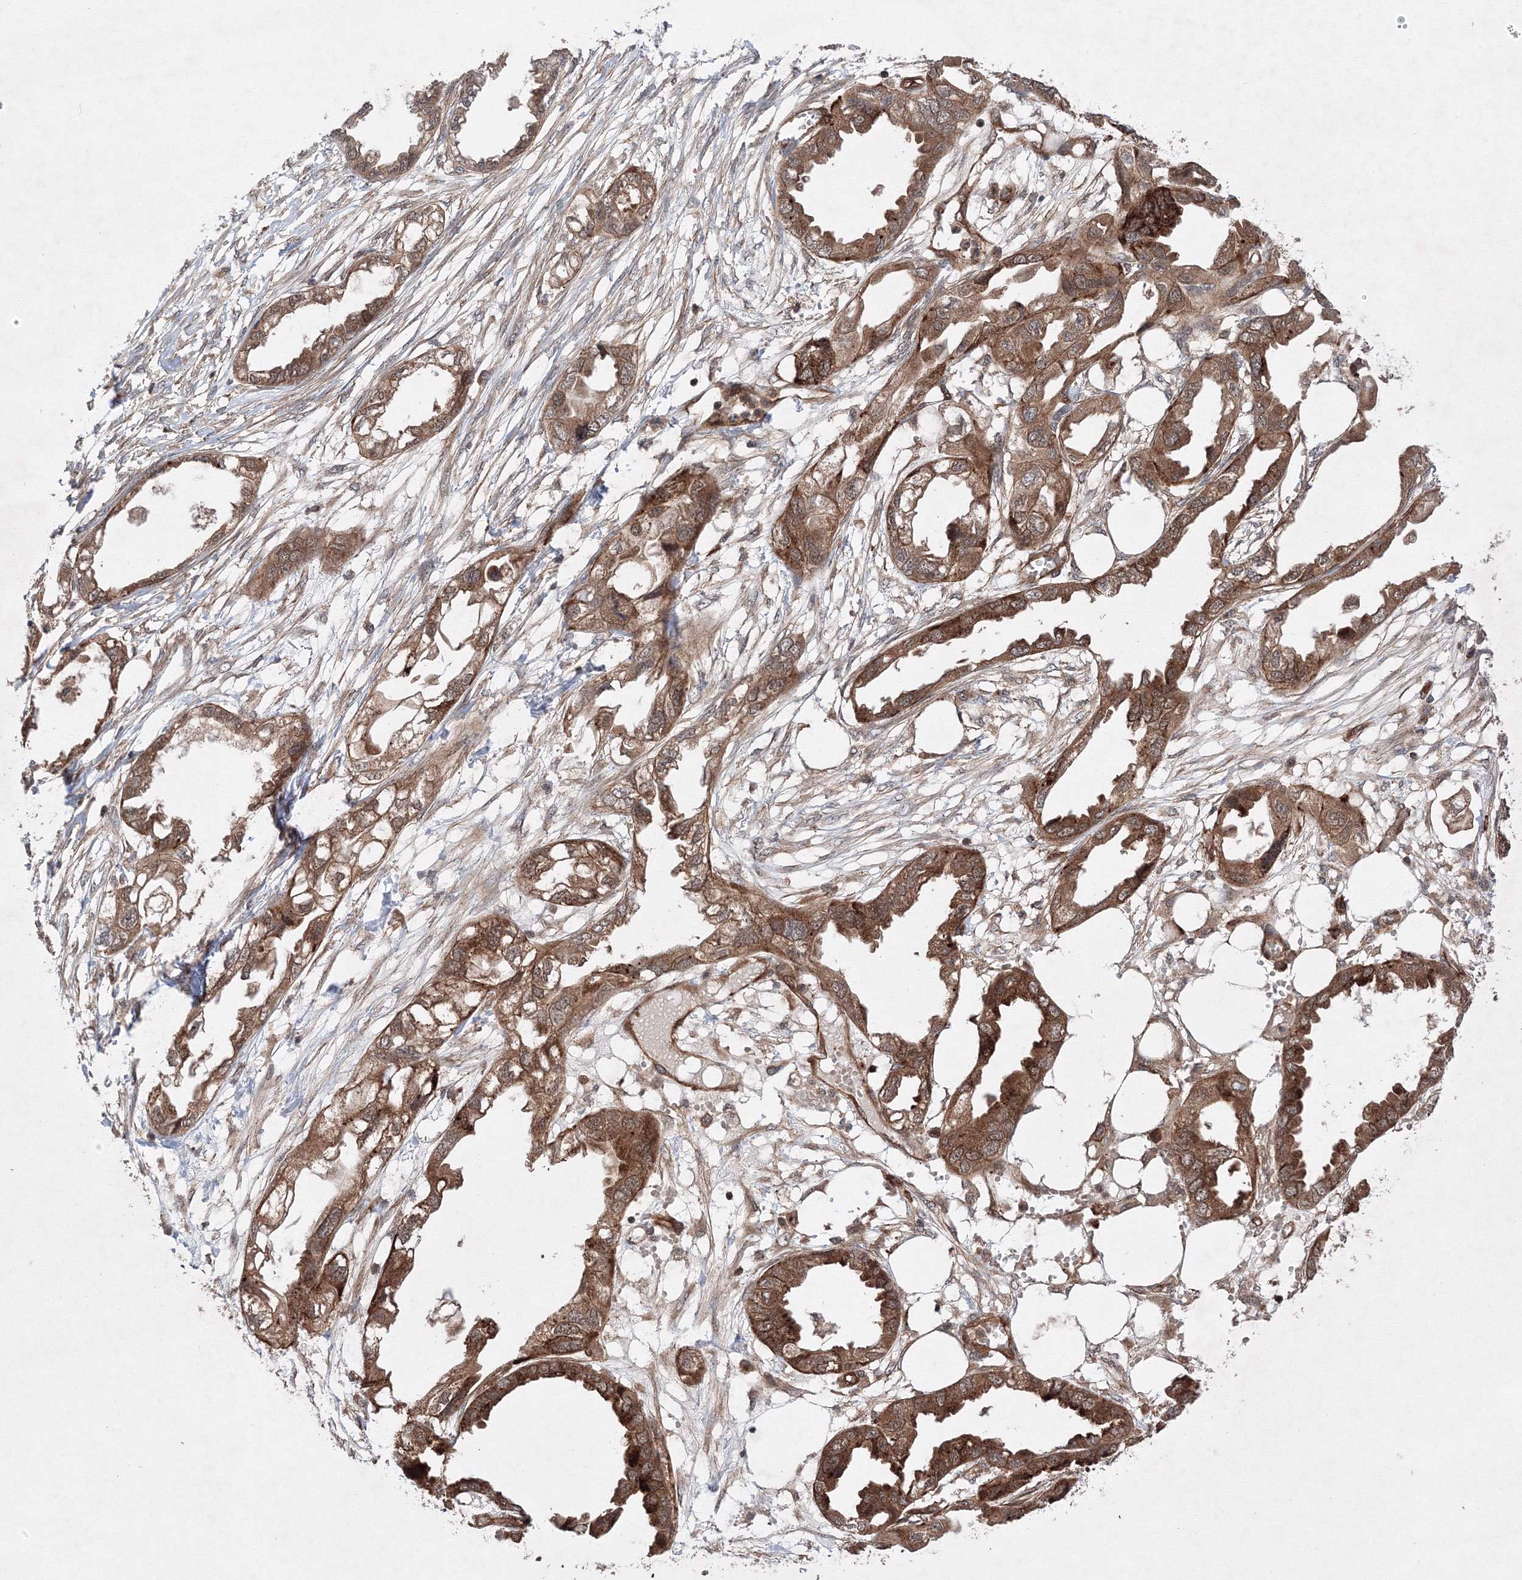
{"staining": {"intensity": "moderate", "quantity": ">75%", "location": "cytoplasmic/membranous"}, "tissue": "endometrial cancer", "cell_type": "Tumor cells", "image_type": "cancer", "snomed": [{"axis": "morphology", "description": "Adenocarcinoma, NOS"}, {"axis": "morphology", "description": "Adenocarcinoma, metastatic, NOS"}, {"axis": "topography", "description": "Adipose tissue"}, {"axis": "topography", "description": "Endometrium"}], "caption": "Moderate cytoplasmic/membranous staining is identified in about >75% of tumor cells in endometrial cancer.", "gene": "DCTD", "patient": {"sex": "female", "age": 67}}